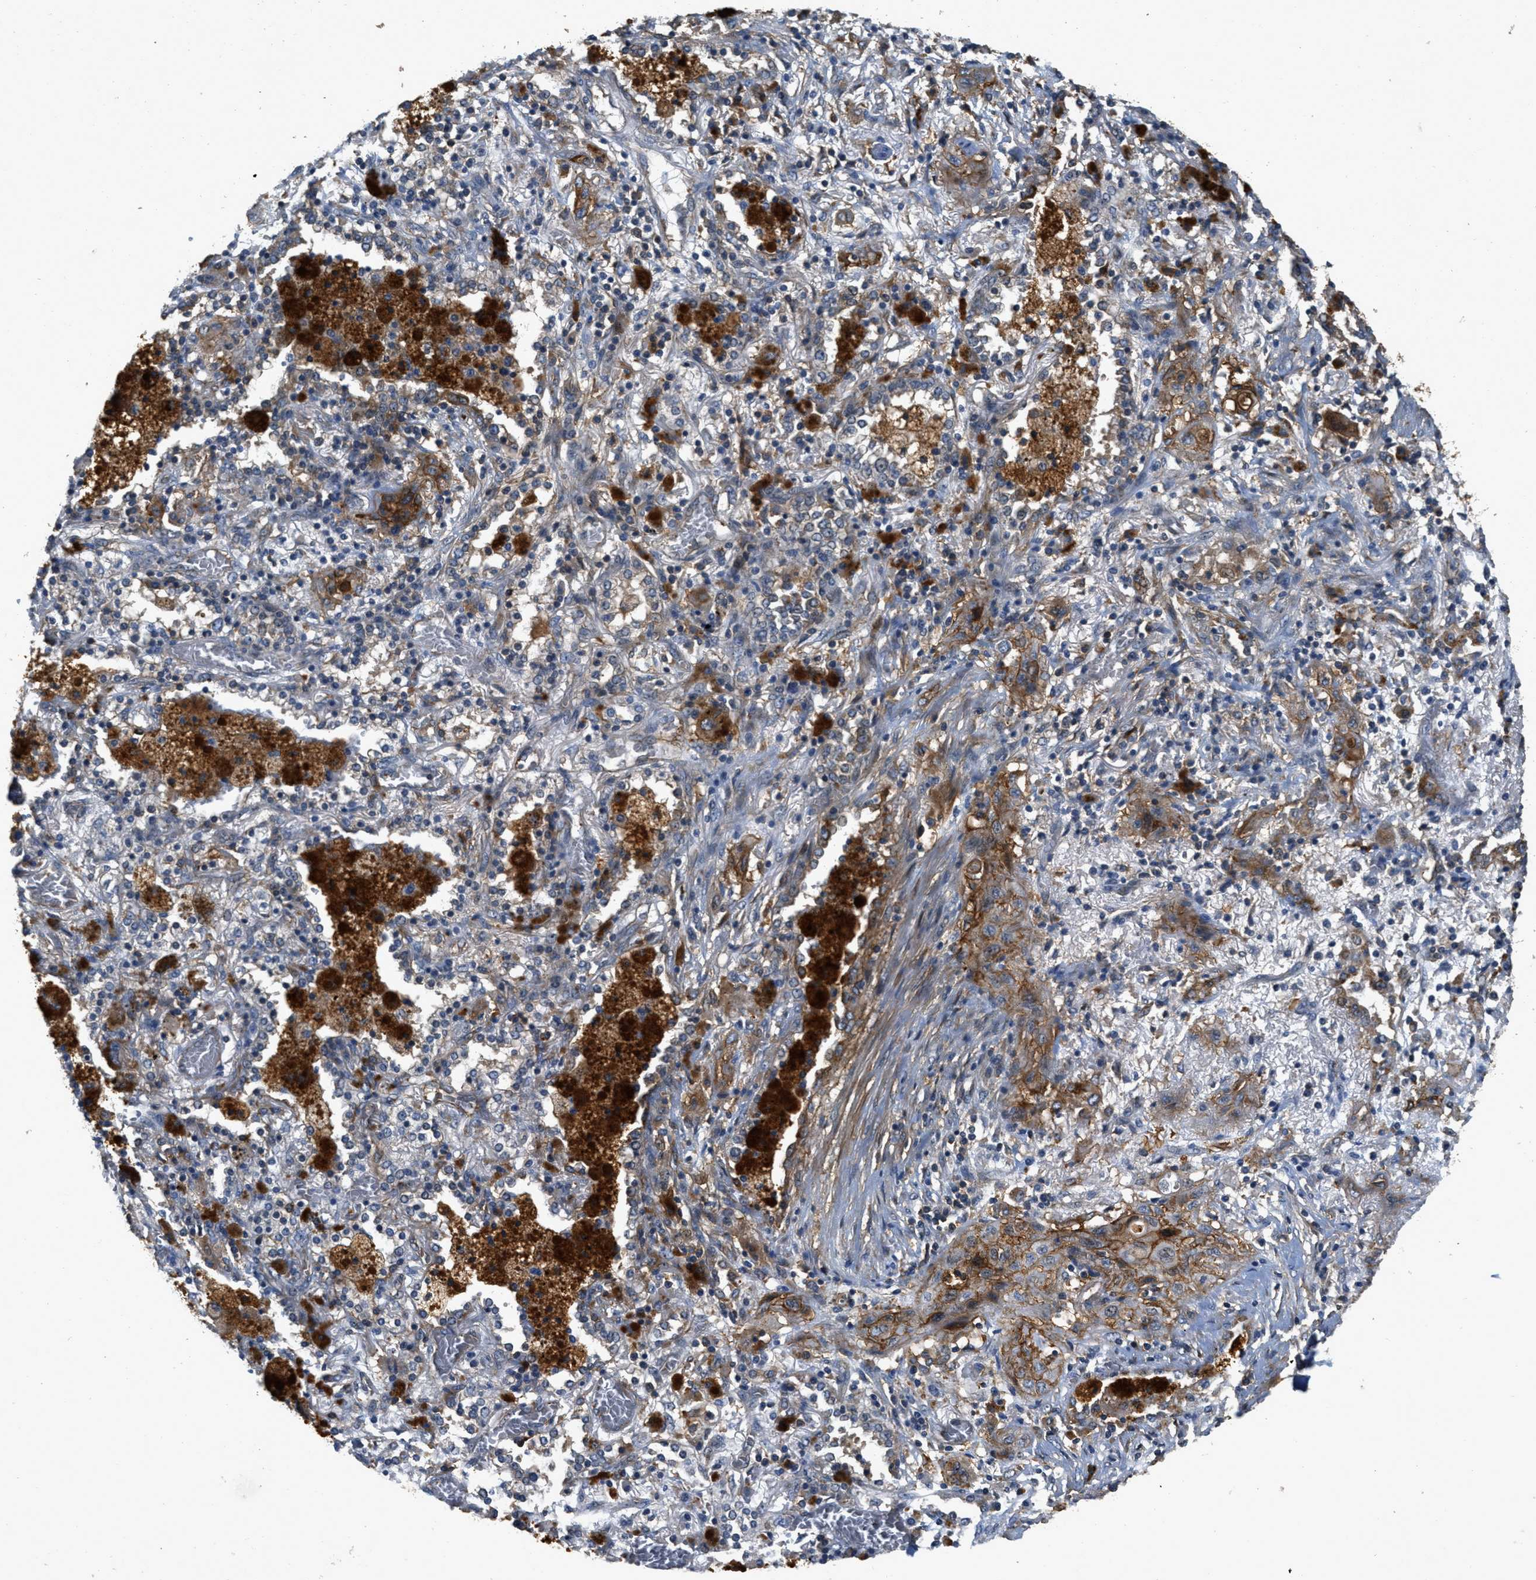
{"staining": {"intensity": "moderate", "quantity": ">75%", "location": "cytoplasmic/membranous"}, "tissue": "lung cancer", "cell_type": "Tumor cells", "image_type": "cancer", "snomed": [{"axis": "morphology", "description": "Squamous cell carcinoma, NOS"}, {"axis": "topography", "description": "Lung"}], "caption": "This is an image of immunohistochemistry (IHC) staining of lung cancer (squamous cell carcinoma), which shows moderate expression in the cytoplasmic/membranous of tumor cells.", "gene": "OSMR", "patient": {"sex": "female", "age": 47}}